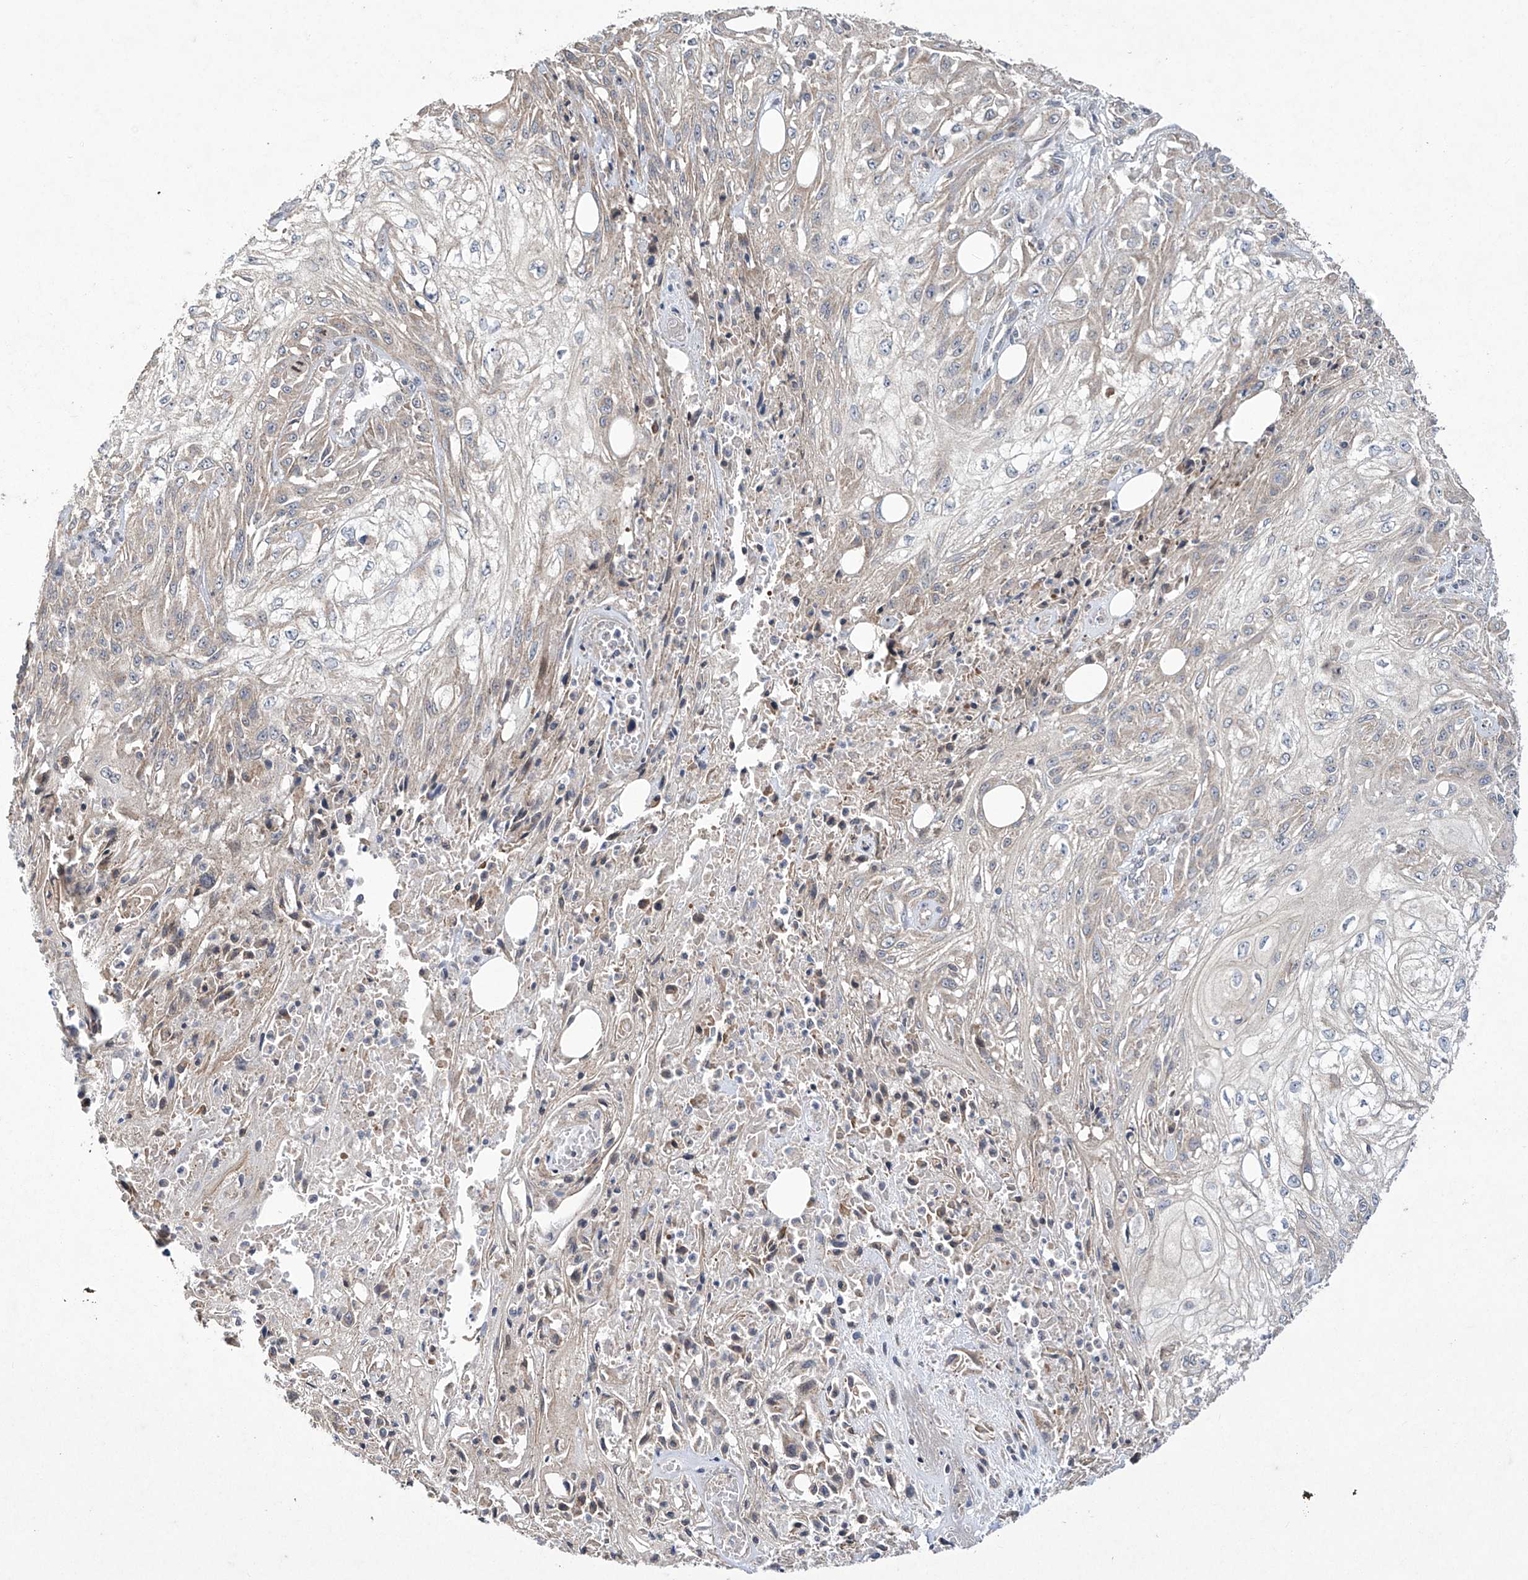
{"staining": {"intensity": "negative", "quantity": "none", "location": "none"}, "tissue": "skin cancer", "cell_type": "Tumor cells", "image_type": "cancer", "snomed": [{"axis": "morphology", "description": "Squamous cell carcinoma, NOS"}, {"axis": "morphology", "description": "Squamous cell carcinoma, metastatic, NOS"}, {"axis": "topography", "description": "Skin"}, {"axis": "topography", "description": "Lymph node"}], "caption": "A histopathology image of squamous cell carcinoma (skin) stained for a protein exhibits no brown staining in tumor cells.", "gene": "TRIM60", "patient": {"sex": "male", "age": 75}}